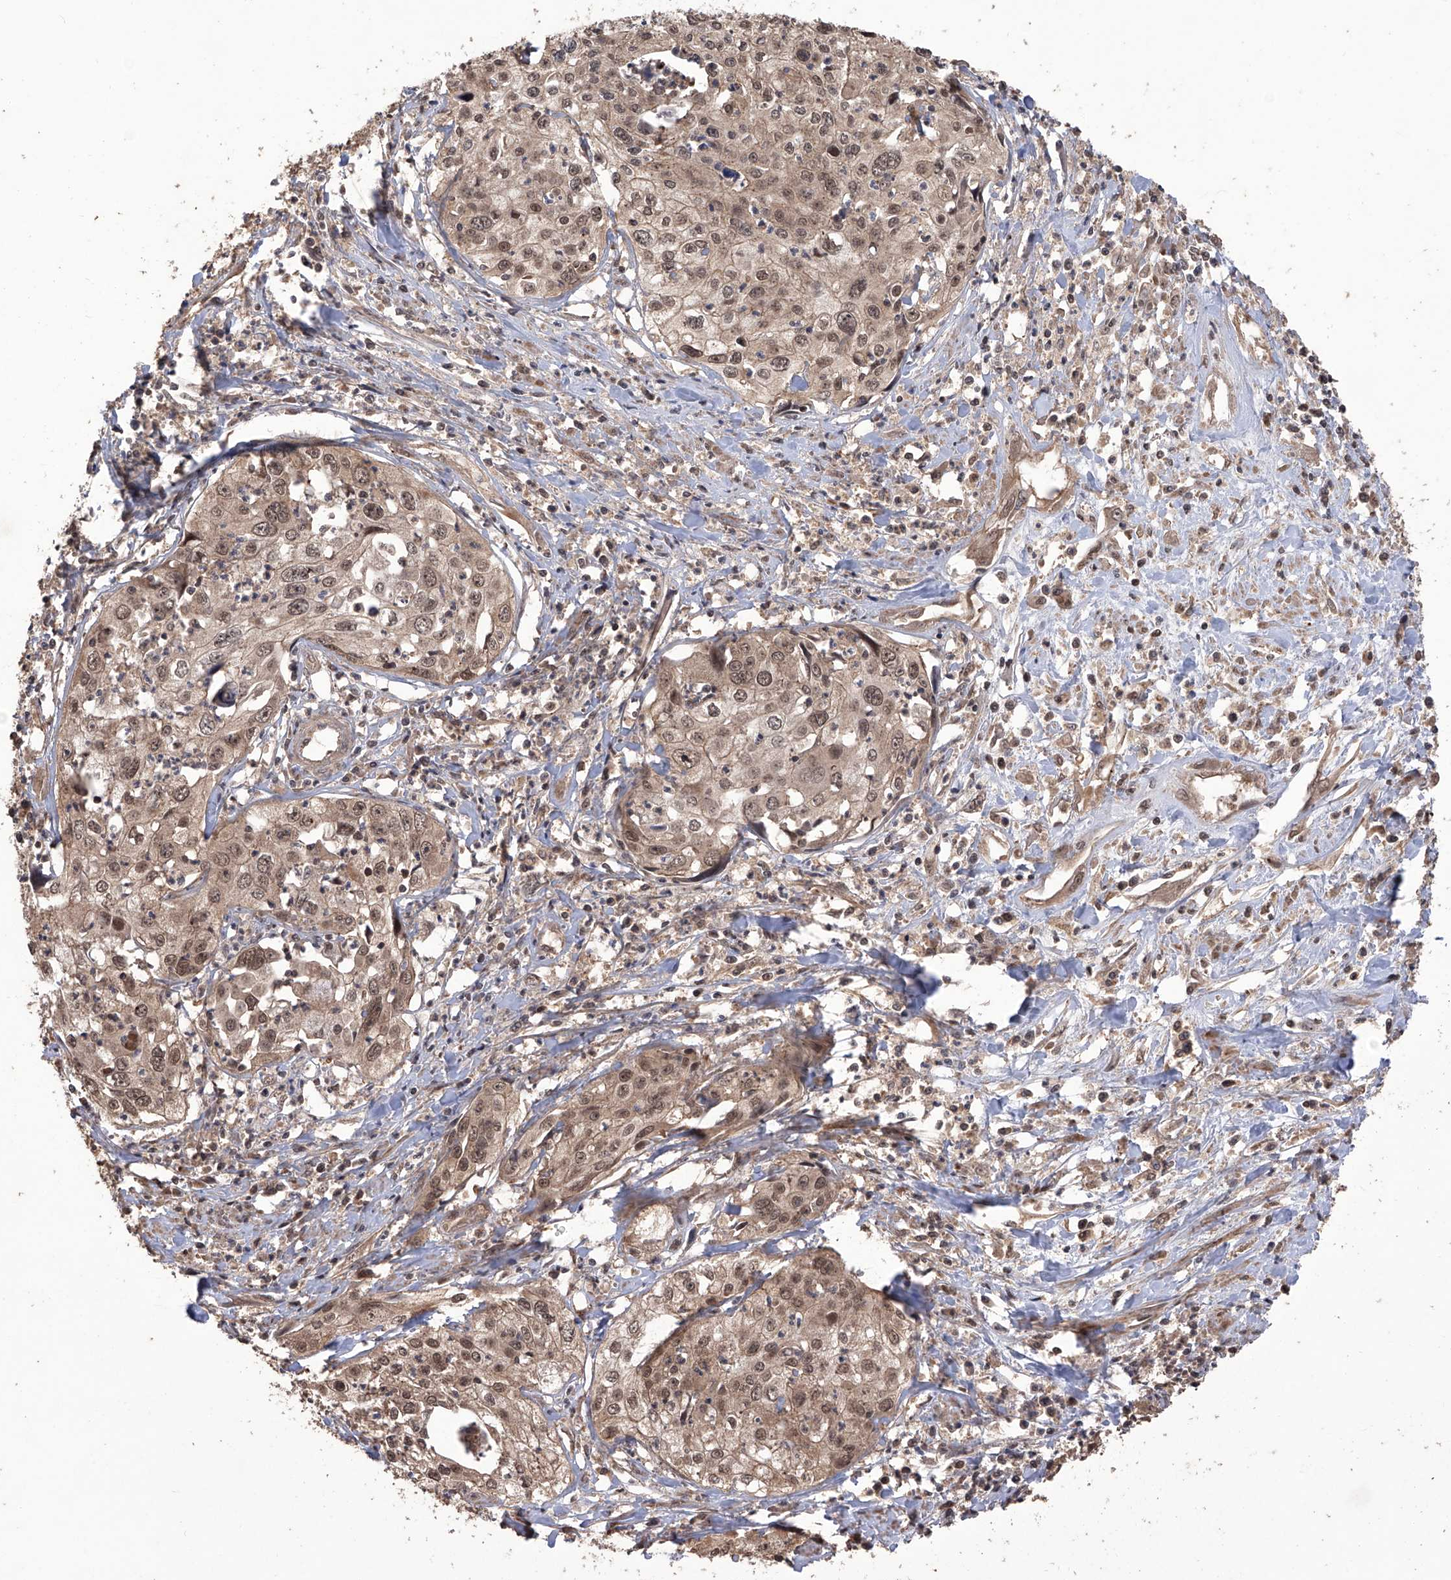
{"staining": {"intensity": "moderate", "quantity": ">75%", "location": "nuclear"}, "tissue": "cervical cancer", "cell_type": "Tumor cells", "image_type": "cancer", "snomed": [{"axis": "morphology", "description": "Squamous cell carcinoma, NOS"}, {"axis": "topography", "description": "Cervix"}], "caption": "Cervical squamous cell carcinoma stained with immunohistochemistry displays moderate nuclear positivity in approximately >75% of tumor cells.", "gene": "LYSMD4", "patient": {"sex": "female", "age": 31}}